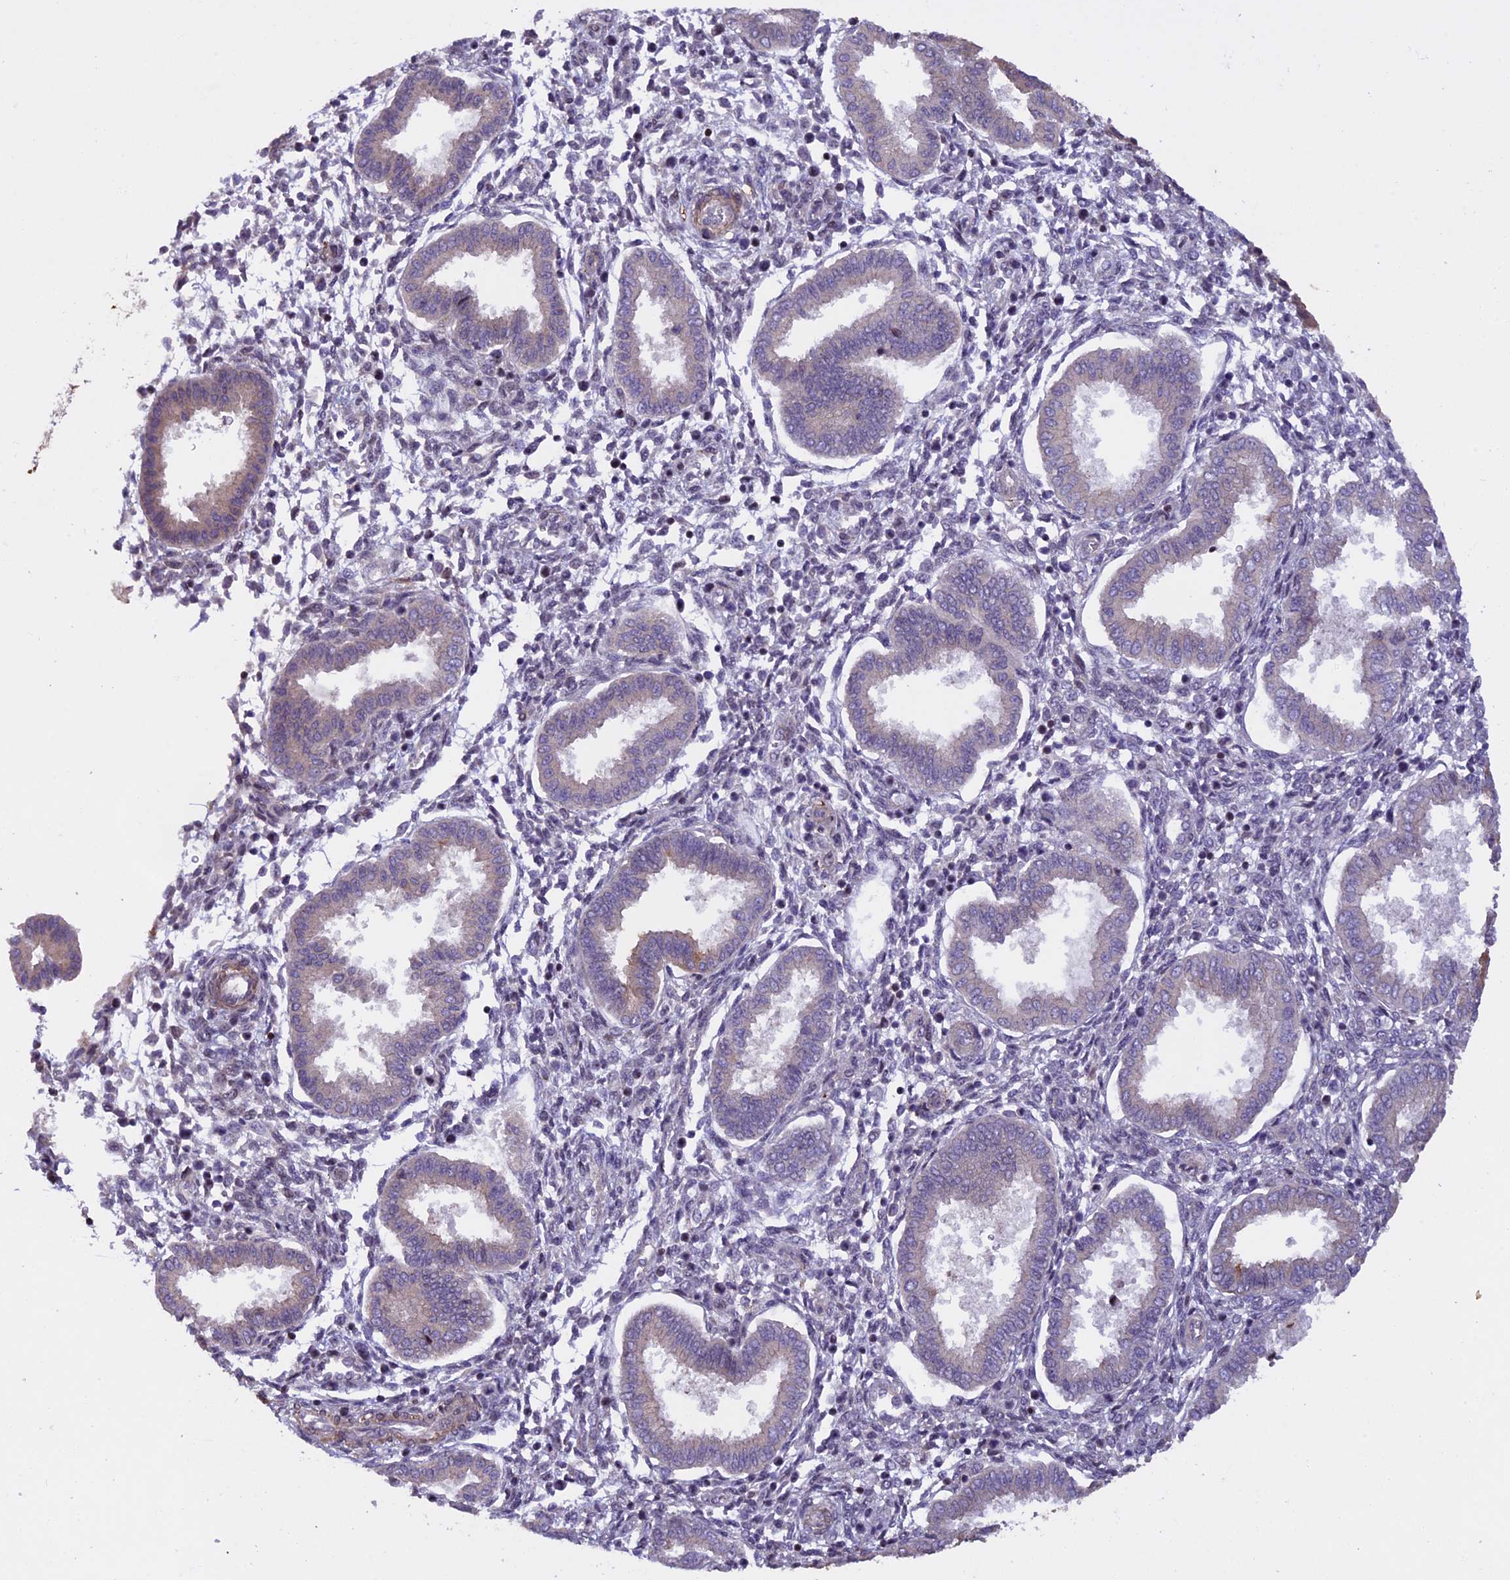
{"staining": {"intensity": "negative", "quantity": "none", "location": "none"}, "tissue": "endometrium", "cell_type": "Cells in endometrial stroma", "image_type": "normal", "snomed": [{"axis": "morphology", "description": "Normal tissue, NOS"}, {"axis": "topography", "description": "Endometrium"}], "caption": "DAB (3,3'-diaminobenzidine) immunohistochemical staining of benign endometrium exhibits no significant expression in cells in endometrial stroma.", "gene": "MAN2C1", "patient": {"sex": "female", "age": 24}}